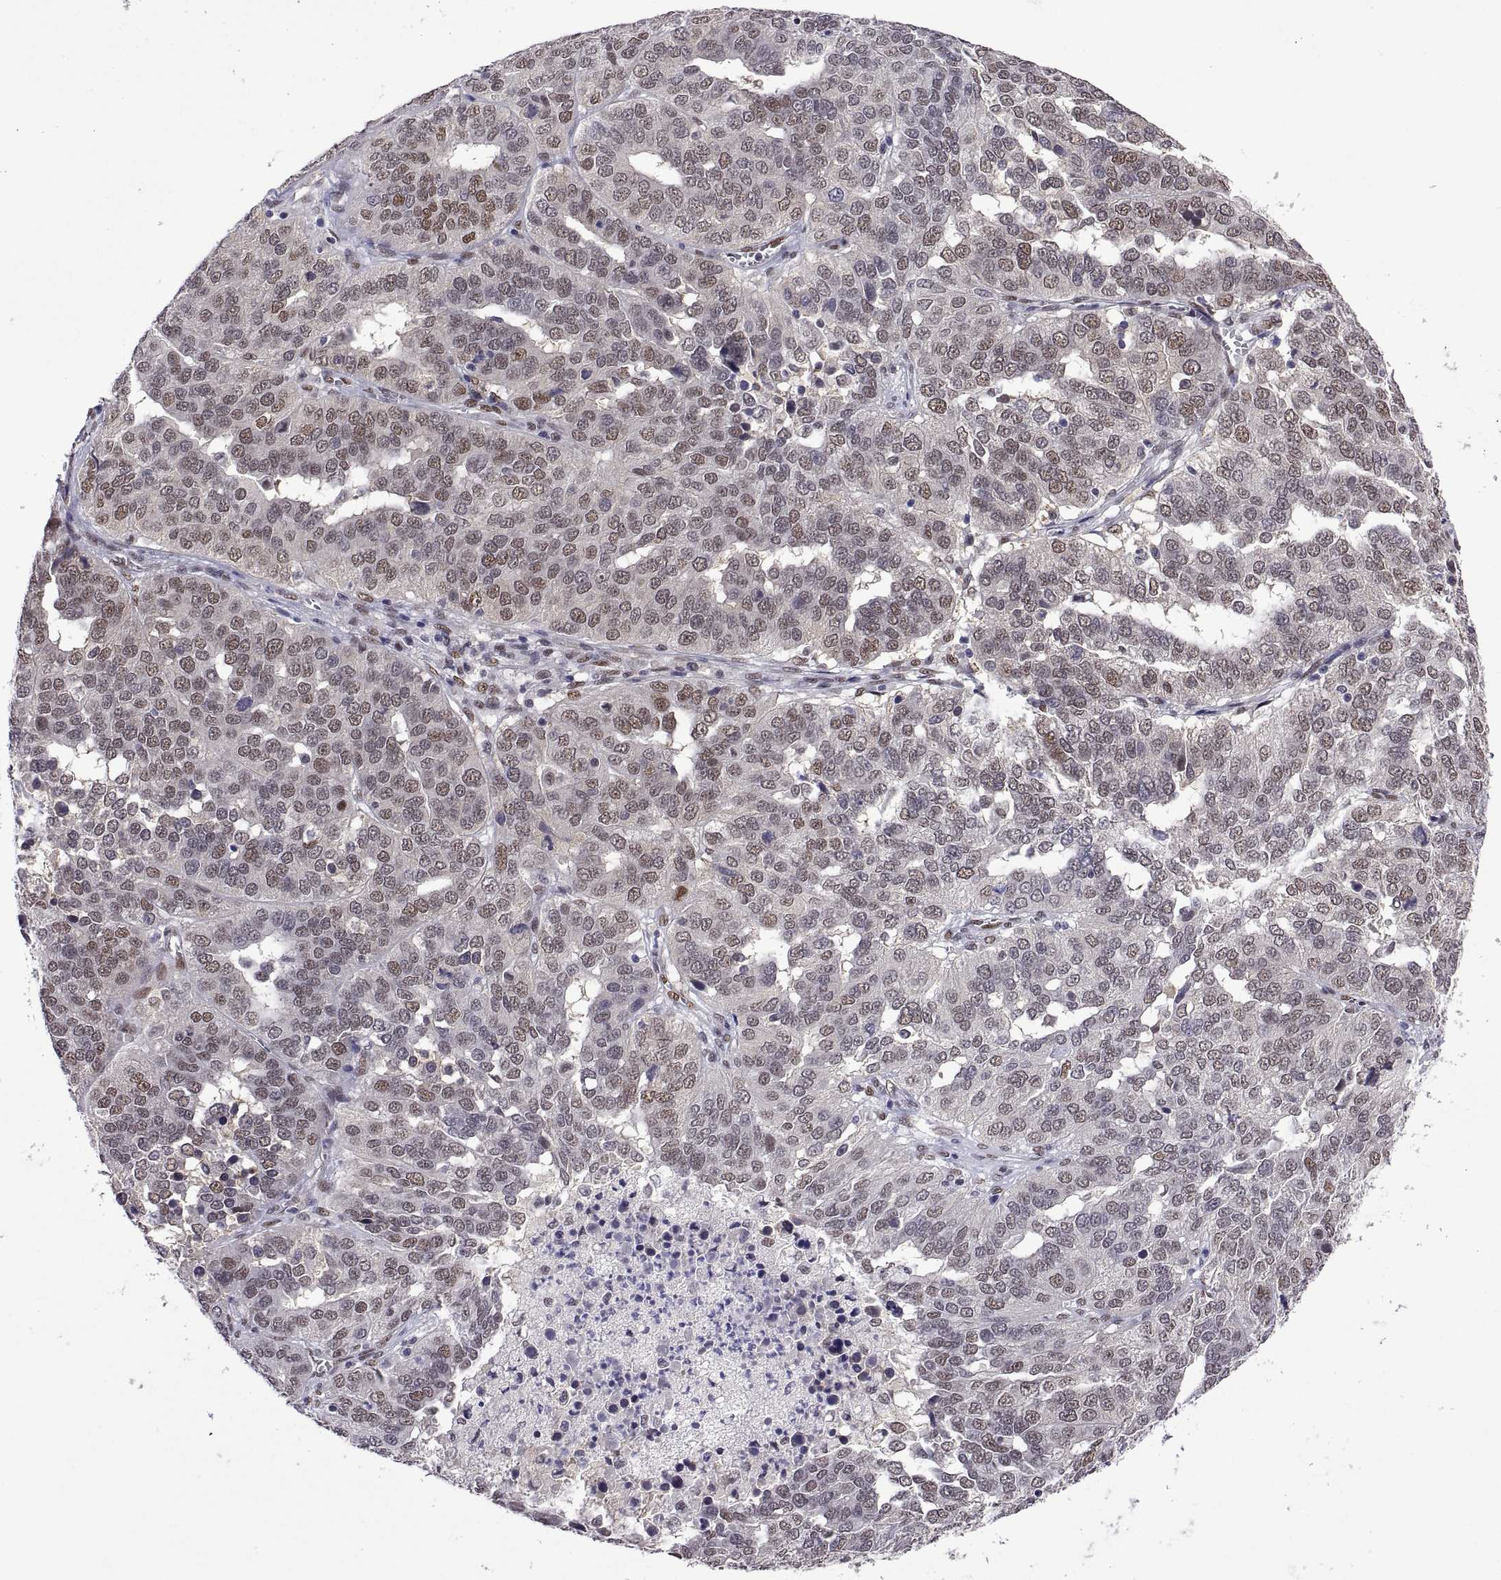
{"staining": {"intensity": "moderate", "quantity": "25%-75%", "location": "nuclear"}, "tissue": "ovarian cancer", "cell_type": "Tumor cells", "image_type": "cancer", "snomed": [{"axis": "morphology", "description": "Carcinoma, endometroid"}, {"axis": "topography", "description": "Soft tissue"}, {"axis": "topography", "description": "Ovary"}], "caption": "Protein expression analysis of human ovarian endometroid carcinoma reveals moderate nuclear positivity in approximately 25%-75% of tumor cells. The staining was performed using DAB, with brown indicating positive protein expression. Nuclei are stained blue with hematoxylin.", "gene": "NR4A1", "patient": {"sex": "female", "age": 52}}